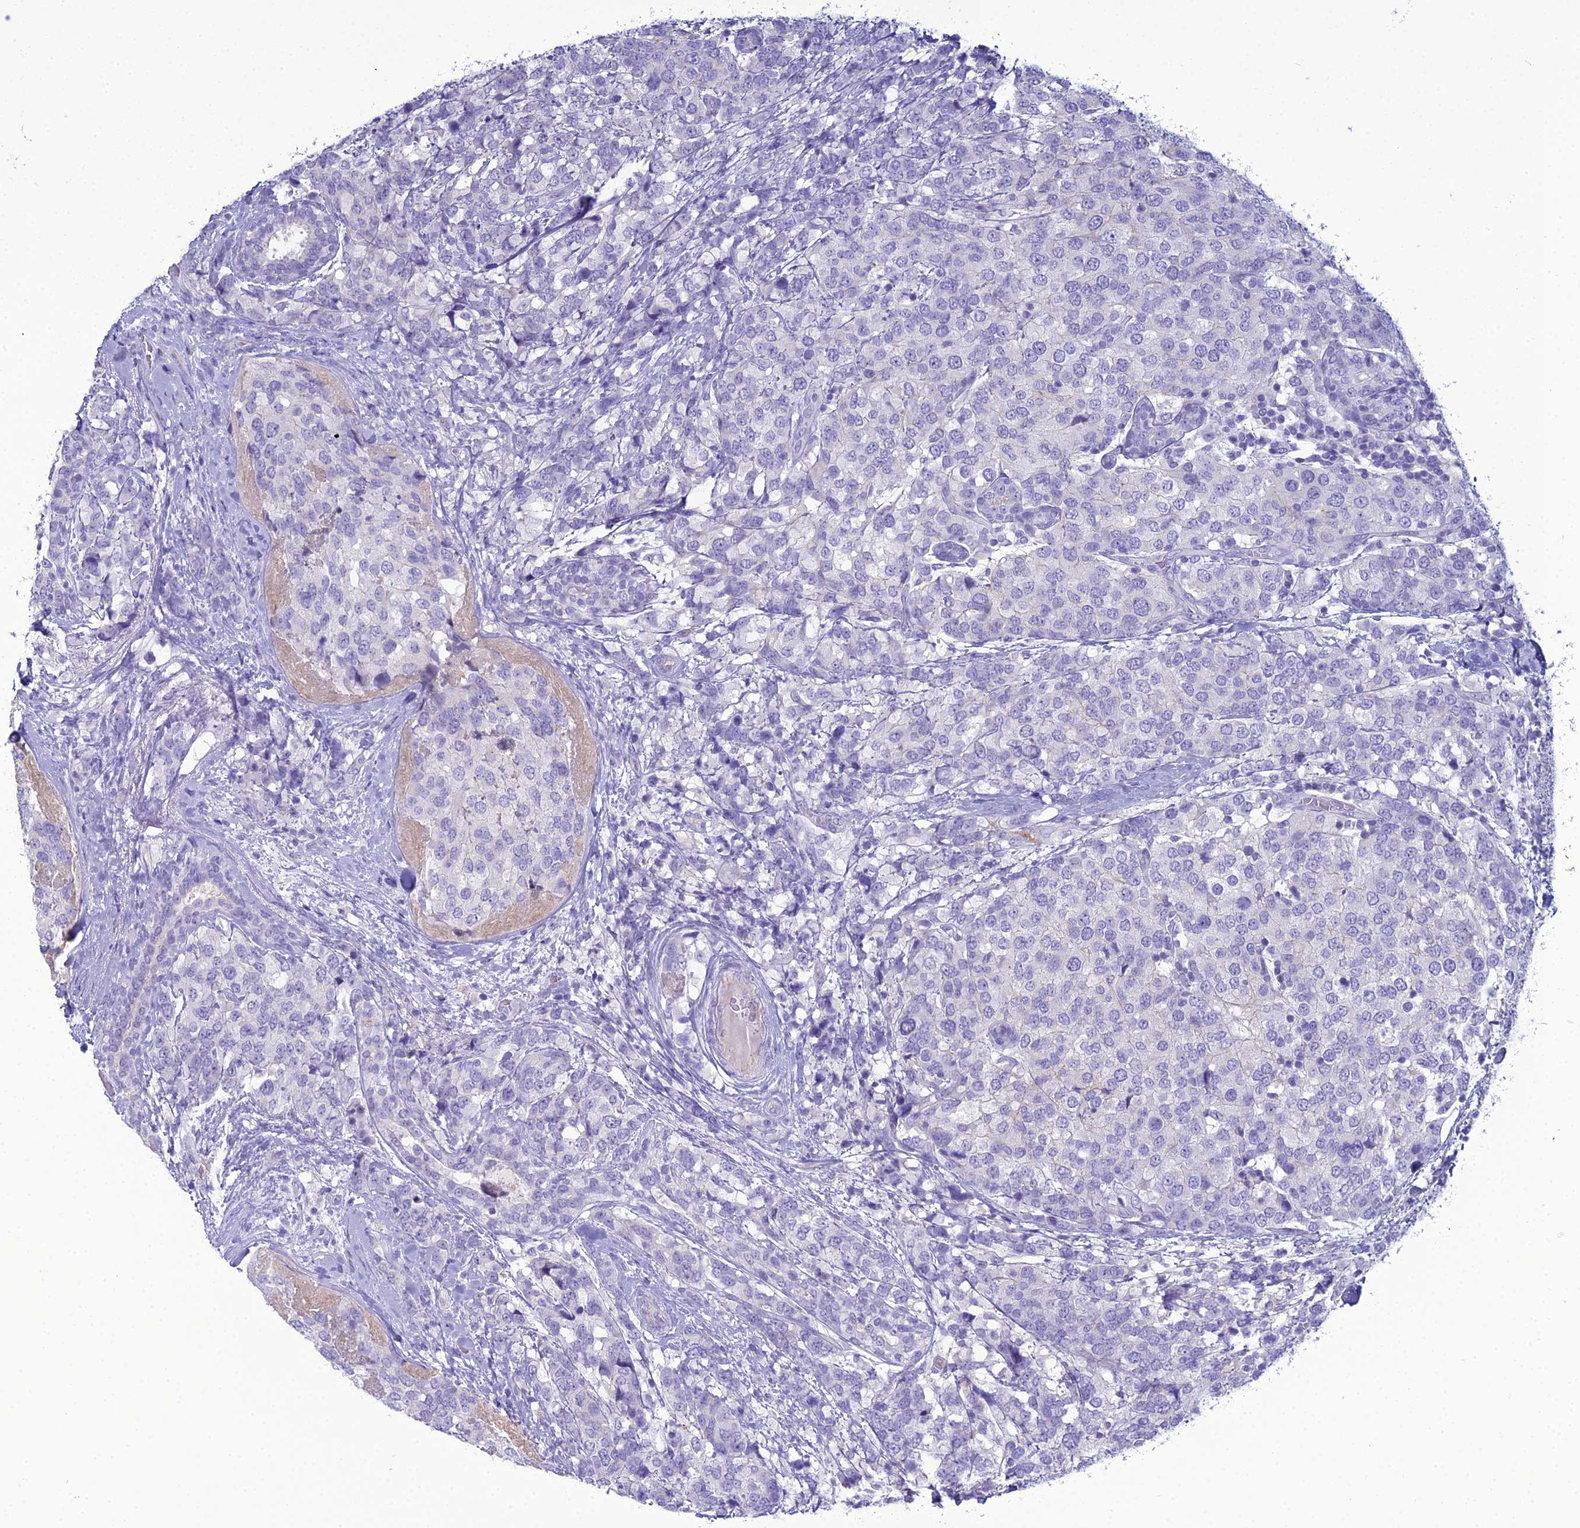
{"staining": {"intensity": "negative", "quantity": "none", "location": "none"}, "tissue": "breast cancer", "cell_type": "Tumor cells", "image_type": "cancer", "snomed": [{"axis": "morphology", "description": "Lobular carcinoma"}, {"axis": "topography", "description": "Breast"}], "caption": "The immunohistochemistry image has no significant staining in tumor cells of breast cancer tissue.", "gene": "ACE", "patient": {"sex": "female", "age": 59}}